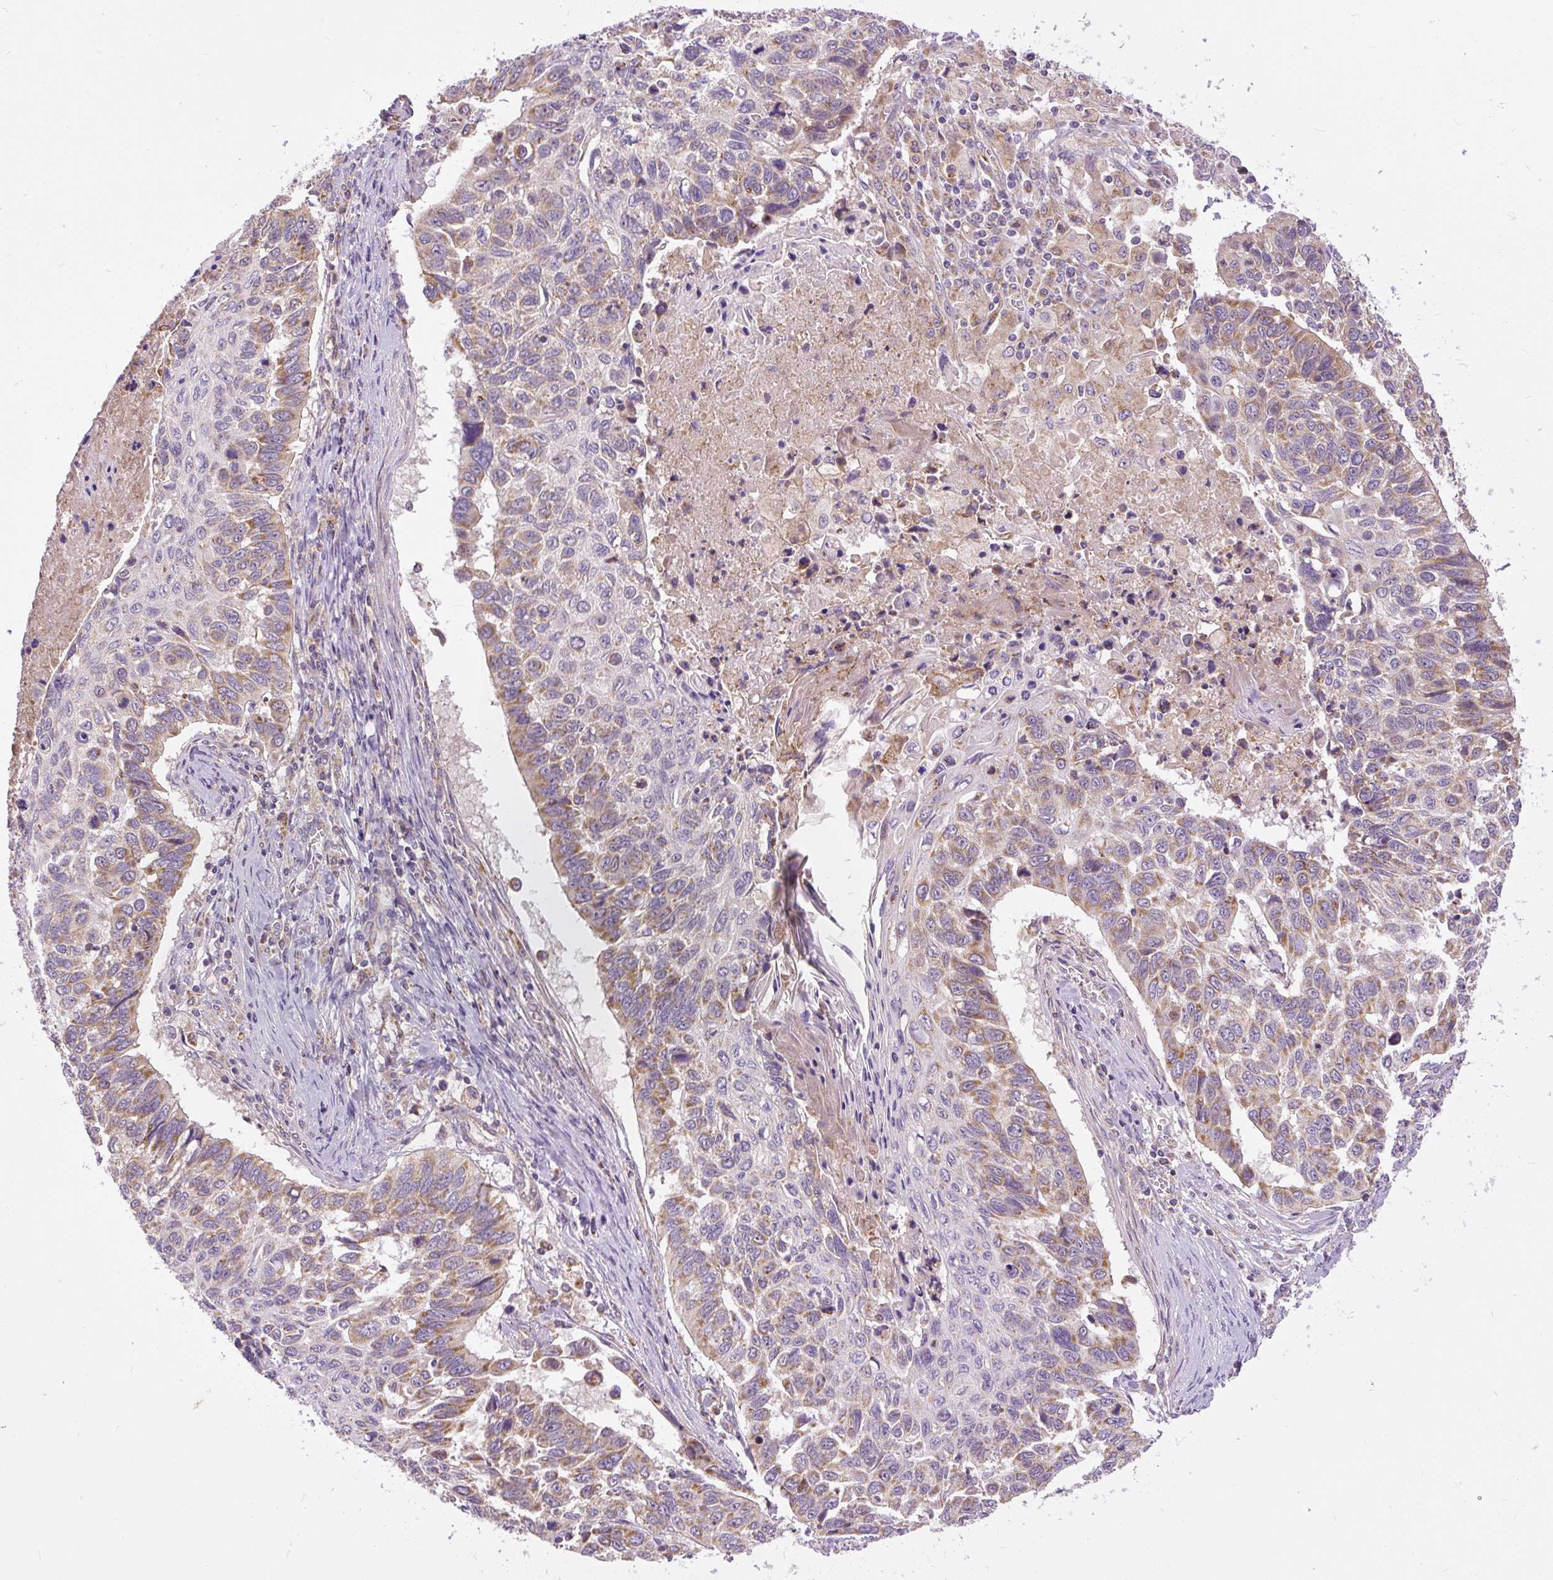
{"staining": {"intensity": "moderate", "quantity": "25%-75%", "location": "cytoplasmic/membranous"}, "tissue": "lung cancer", "cell_type": "Tumor cells", "image_type": "cancer", "snomed": [{"axis": "morphology", "description": "Squamous cell carcinoma, NOS"}, {"axis": "topography", "description": "Lung"}], "caption": "Approximately 25%-75% of tumor cells in human lung cancer display moderate cytoplasmic/membranous protein staining as visualized by brown immunohistochemical staining.", "gene": "TM2D3", "patient": {"sex": "male", "age": 62}}